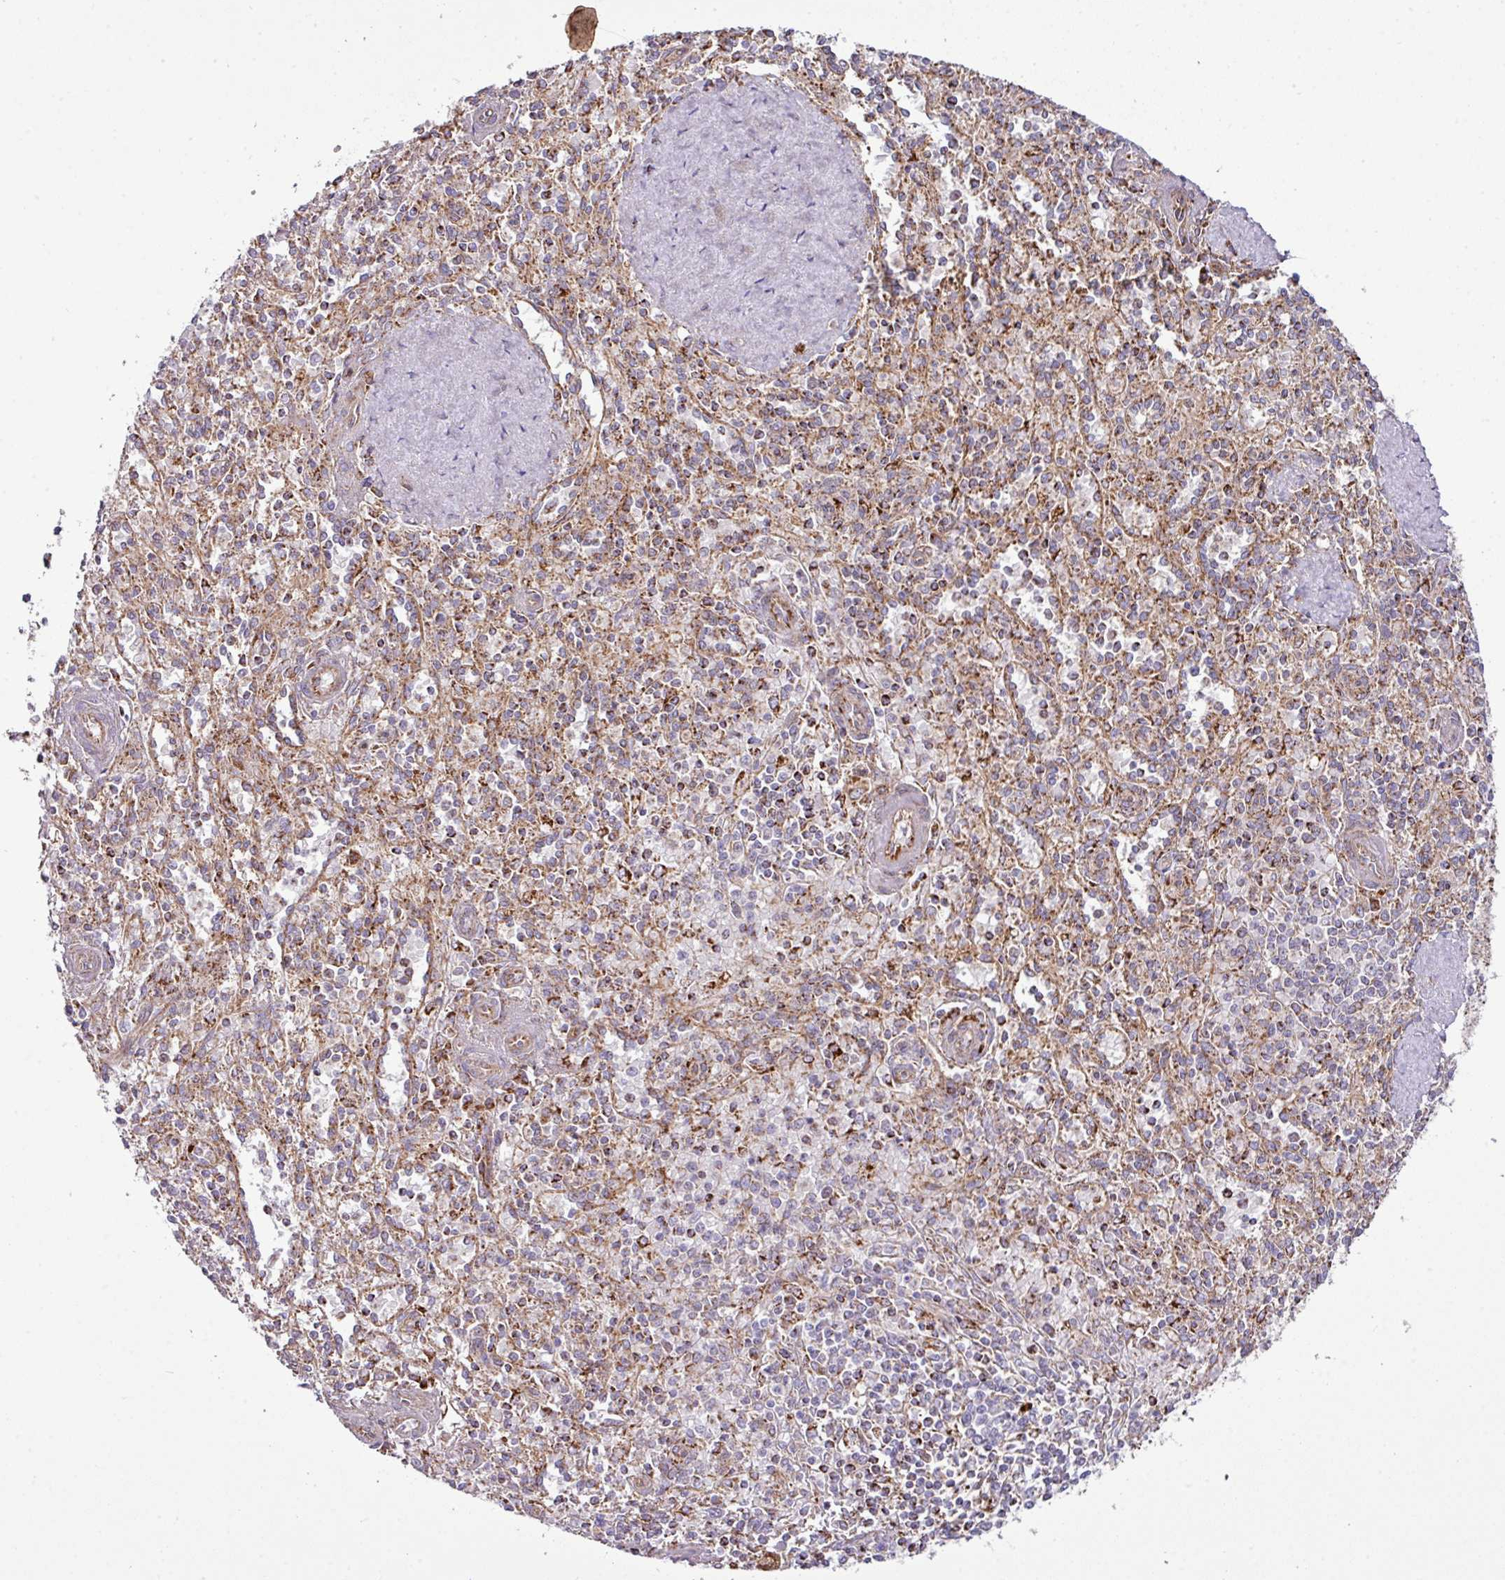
{"staining": {"intensity": "moderate", "quantity": "25%-75%", "location": "cytoplasmic/membranous"}, "tissue": "spleen", "cell_type": "Cells in red pulp", "image_type": "normal", "snomed": [{"axis": "morphology", "description": "Normal tissue, NOS"}, {"axis": "topography", "description": "Spleen"}], "caption": "Spleen stained with immunohistochemistry shows moderate cytoplasmic/membranous positivity in approximately 25%-75% of cells in red pulp. The protein is shown in brown color, while the nuclei are stained blue.", "gene": "ZNF569", "patient": {"sex": "female", "age": 70}}